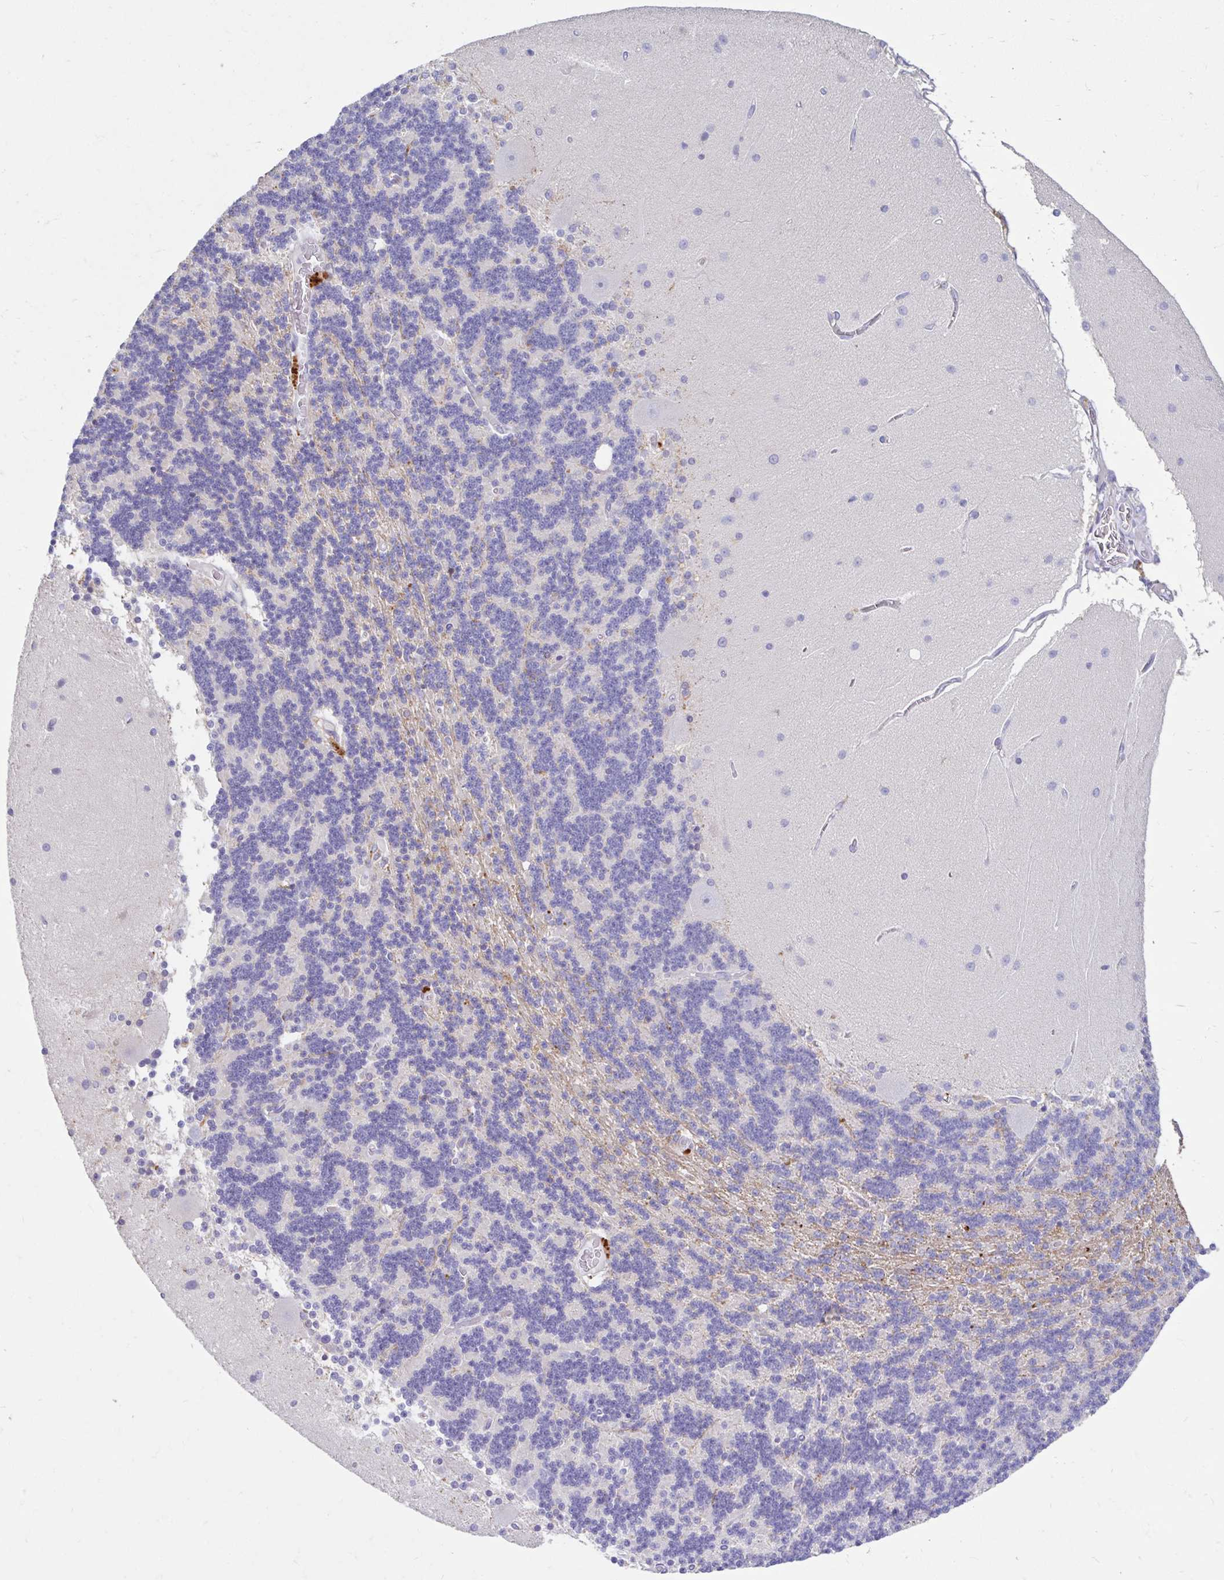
{"staining": {"intensity": "negative", "quantity": "none", "location": "none"}, "tissue": "cerebellum", "cell_type": "Cells in granular layer", "image_type": "normal", "snomed": [{"axis": "morphology", "description": "Normal tissue, NOS"}, {"axis": "topography", "description": "Cerebellum"}], "caption": "The image demonstrates no staining of cells in granular layer in benign cerebellum.", "gene": "ZNF33A", "patient": {"sex": "female", "age": 54}}